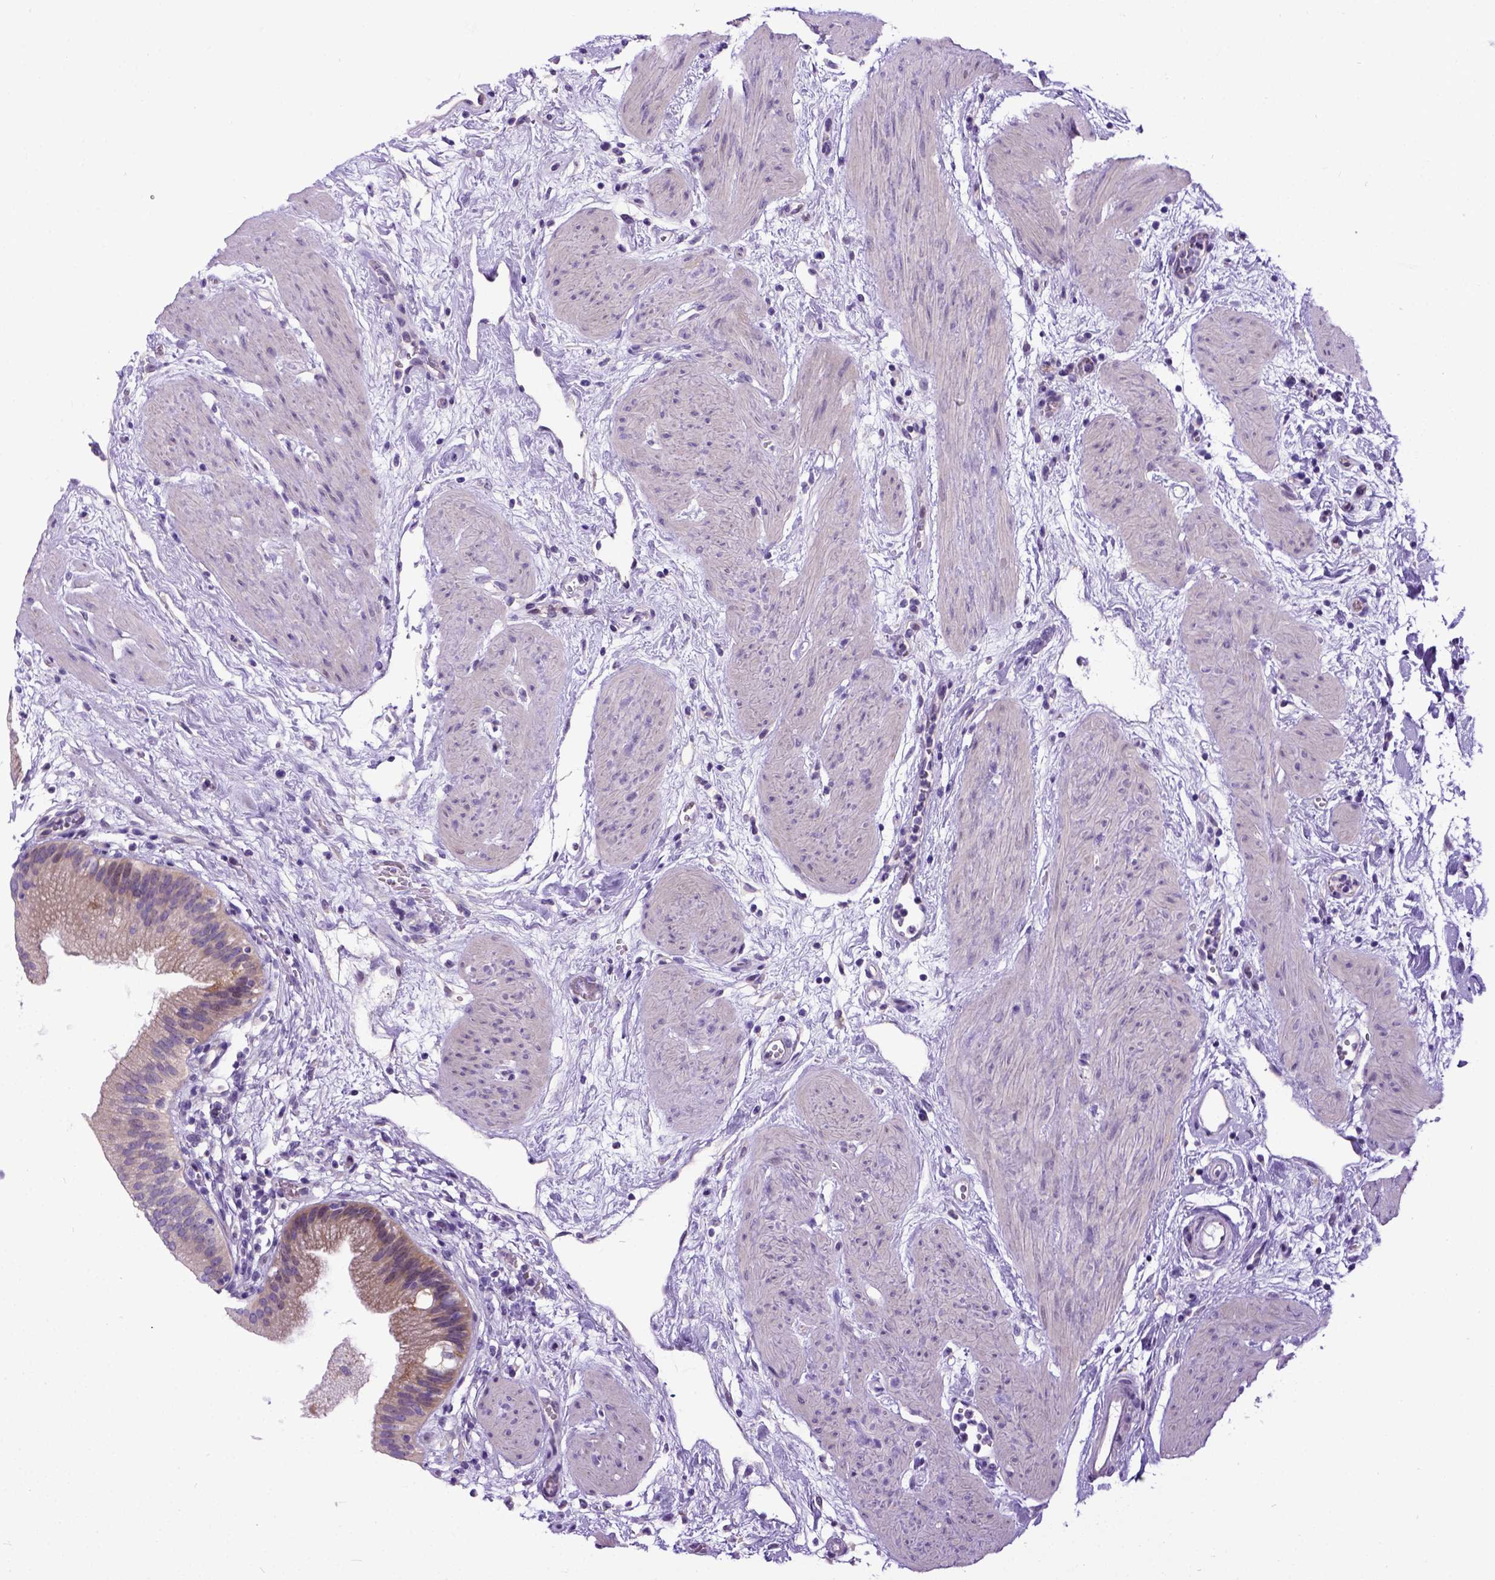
{"staining": {"intensity": "weak", "quantity": ">75%", "location": "cytoplasmic/membranous"}, "tissue": "gallbladder", "cell_type": "Glandular cells", "image_type": "normal", "snomed": [{"axis": "morphology", "description": "Normal tissue, NOS"}, {"axis": "topography", "description": "Gallbladder"}], "caption": "The histopathology image demonstrates staining of unremarkable gallbladder, revealing weak cytoplasmic/membranous protein staining (brown color) within glandular cells. The protein of interest is shown in brown color, while the nuclei are stained blue.", "gene": "NEK5", "patient": {"sex": "female", "age": 65}}